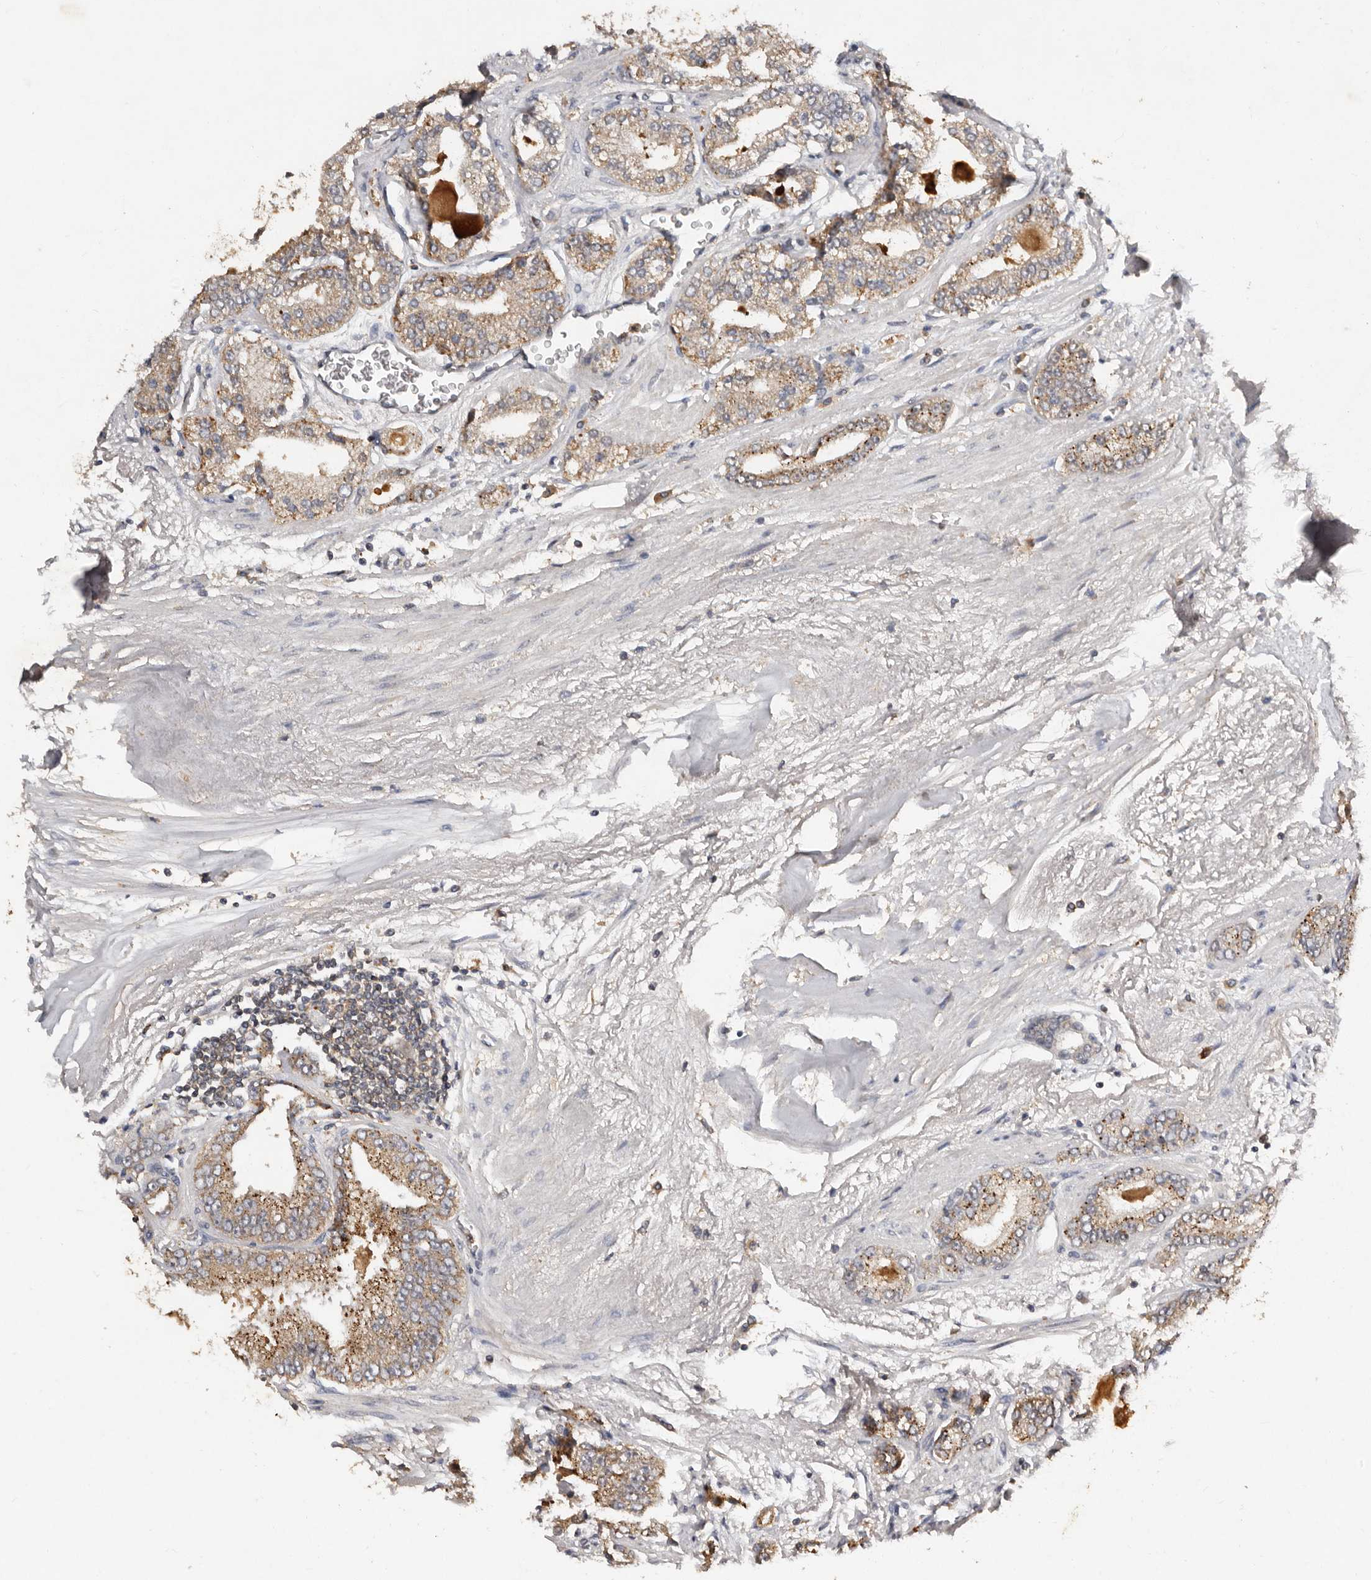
{"staining": {"intensity": "moderate", "quantity": "25%-75%", "location": "cytoplasmic/membranous"}, "tissue": "prostate cancer", "cell_type": "Tumor cells", "image_type": "cancer", "snomed": [{"axis": "morphology", "description": "Adenocarcinoma, High grade"}, {"axis": "topography", "description": "Prostate"}], "caption": "Prostate cancer stained for a protein (brown) exhibits moderate cytoplasmic/membranous positive expression in about 25%-75% of tumor cells.", "gene": "EDEM1", "patient": {"sex": "male", "age": 71}}